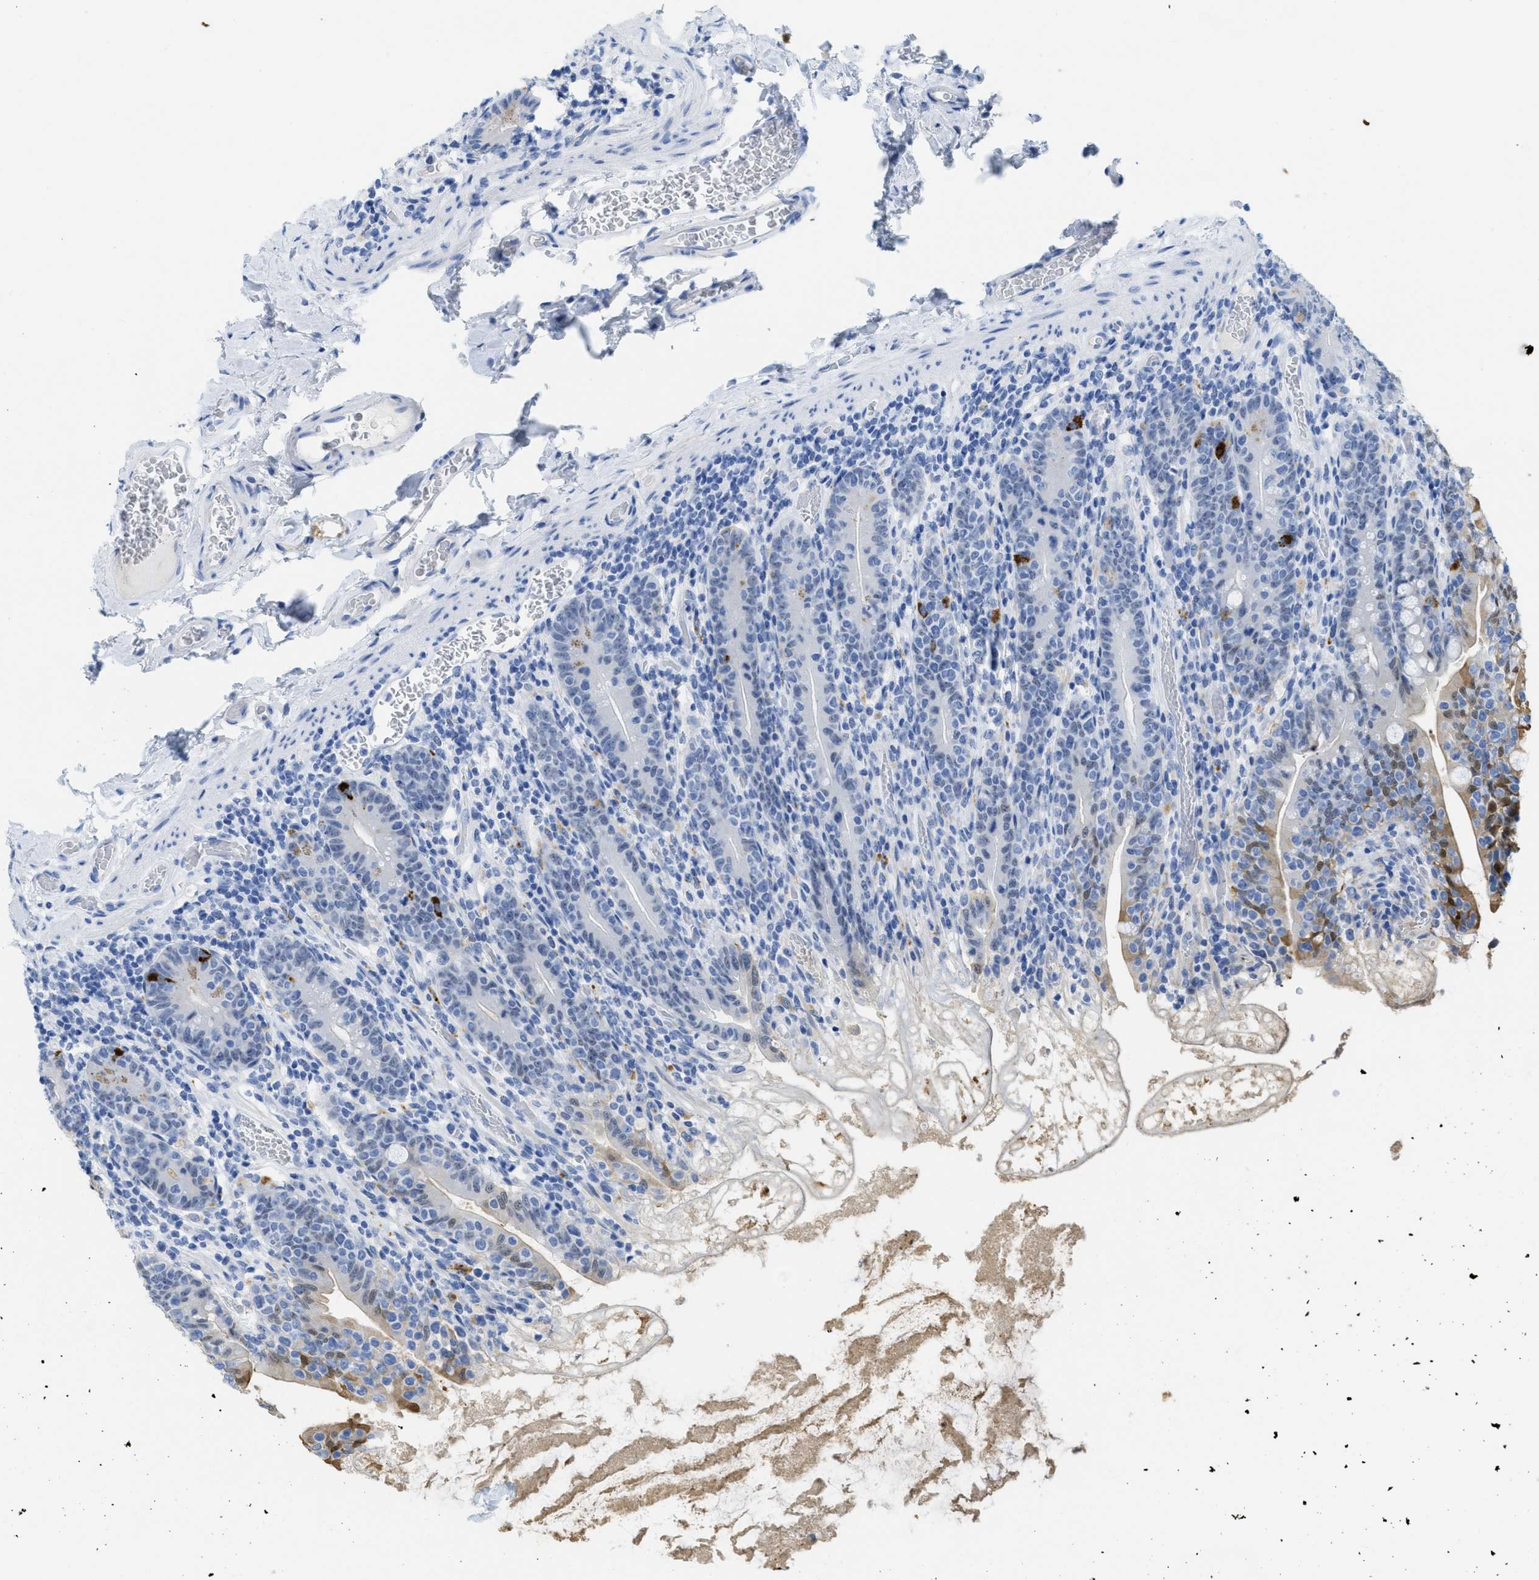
{"staining": {"intensity": "strong", "quantity": "25%-75%", "location": "cytoplasmic/membranous,nuclear"}, "tissue": "small intestine", "cell_type": "Glandular cells", "image_type": "normal", "snomed": [{"axis": "morphology", "description": "Normal tissue, NOS"}, {"axis": "topography", "description": "Small intestine"}], "caption": "The histopathology image shows immunohistochemical staining of normal small intestine. There is strong cytoplasmic/membranous,nuclear staining is appreciated in about 25%-75% of glandular cells.", "gene": "WDR4", "patient": {"sex": "female", "age": 56}}